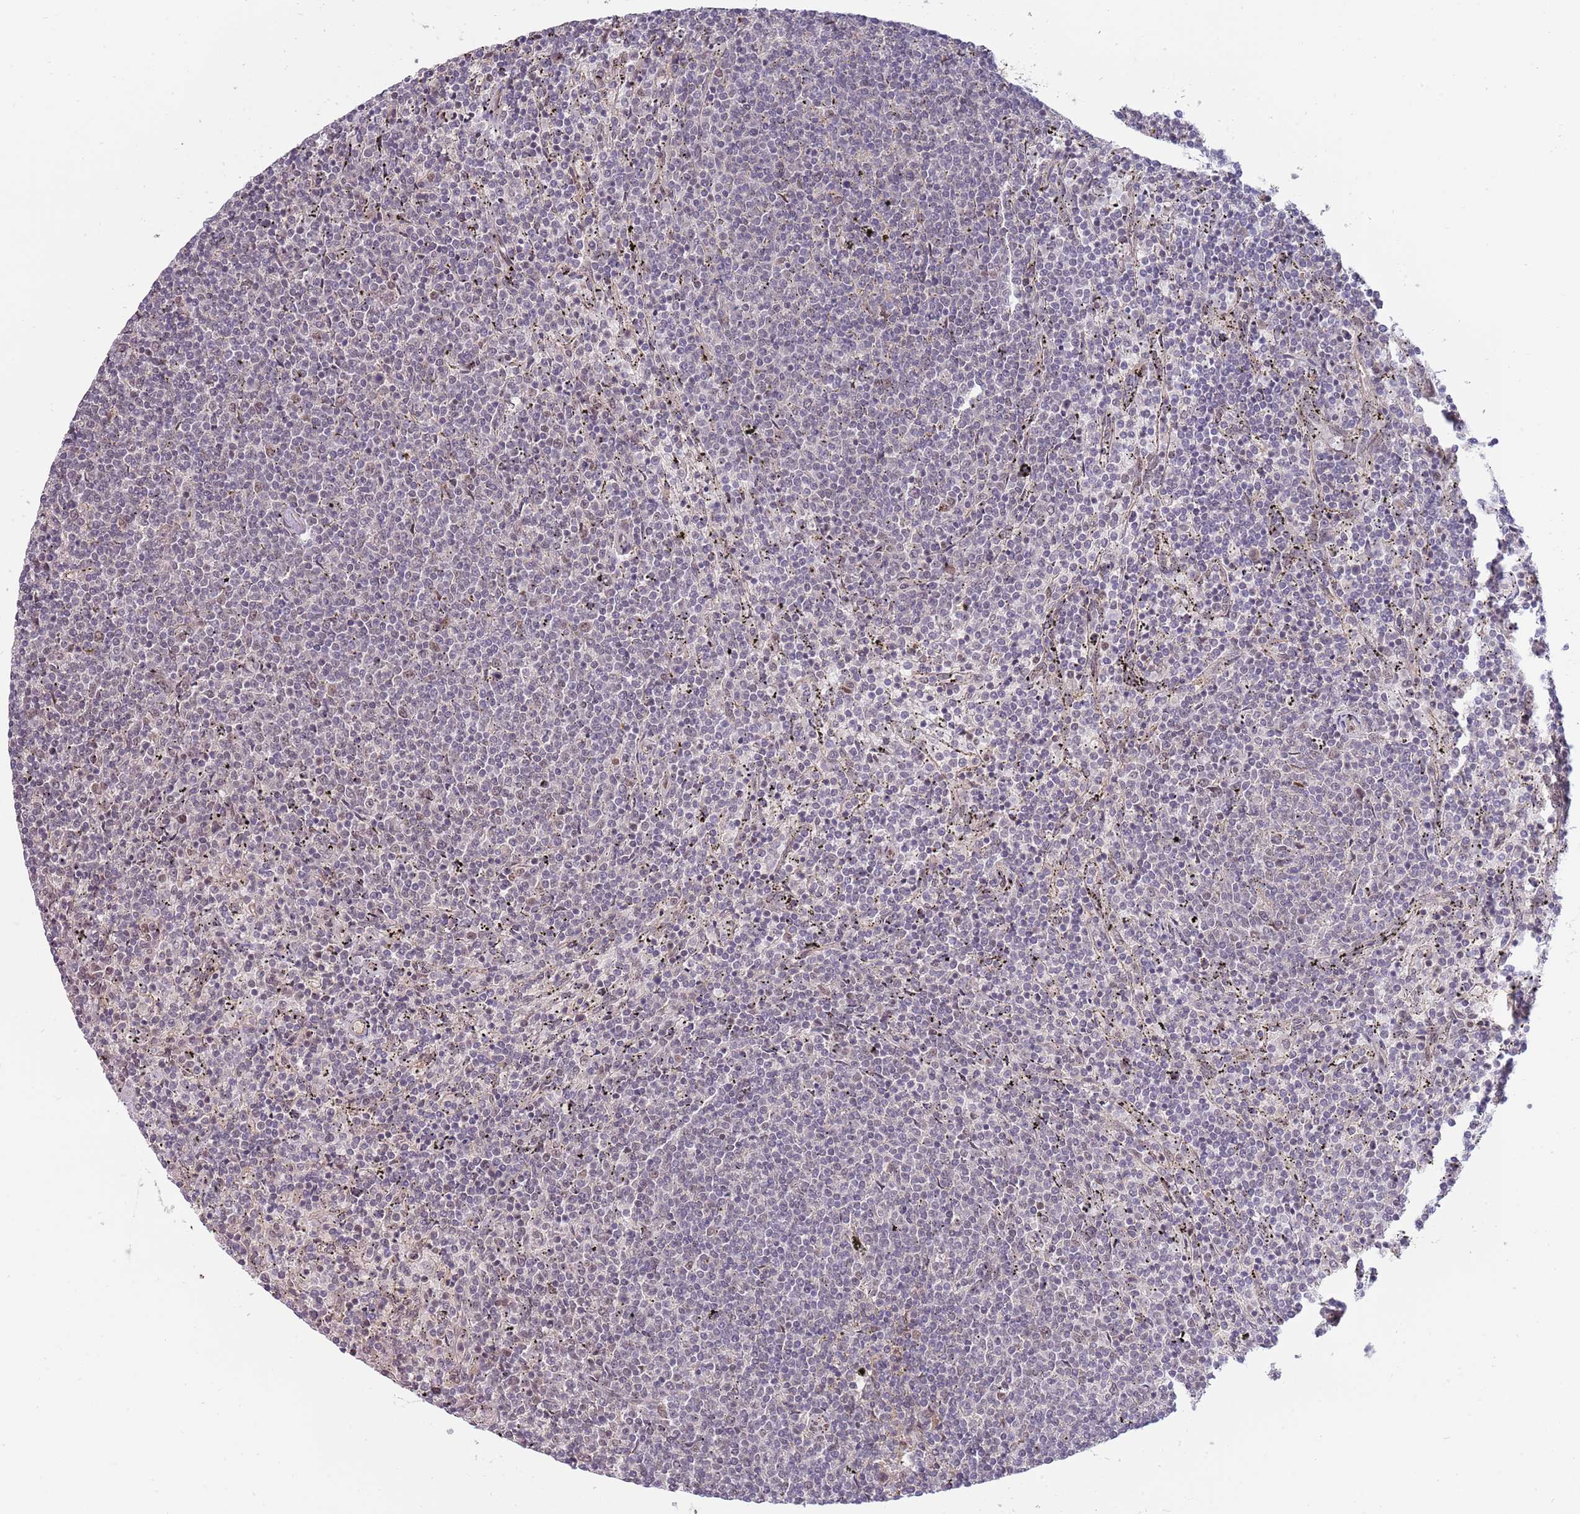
{"staining": {"intensity": "negative", "quantity": "none", "location": "none"}, "tissue": "lymphoma", "cell_type": "Tumor cells", "image_type": "cancer", "snomed": [{"axis": "morphology", "description": "Malignant lymphoma, non-Hodgkin's type, Low grade"}, {"axis": "topography", "description": "Spleen"}], "caption": "Immunohistochemistry photomicrograph of human malignant lymphoma, non-Hodgkin's type (low-grade) stained for a protein (brown), which shows no positivity in tumor cells.", "gene": "ZBTB7A", "patient": {"sex": "female", "age": 50}}